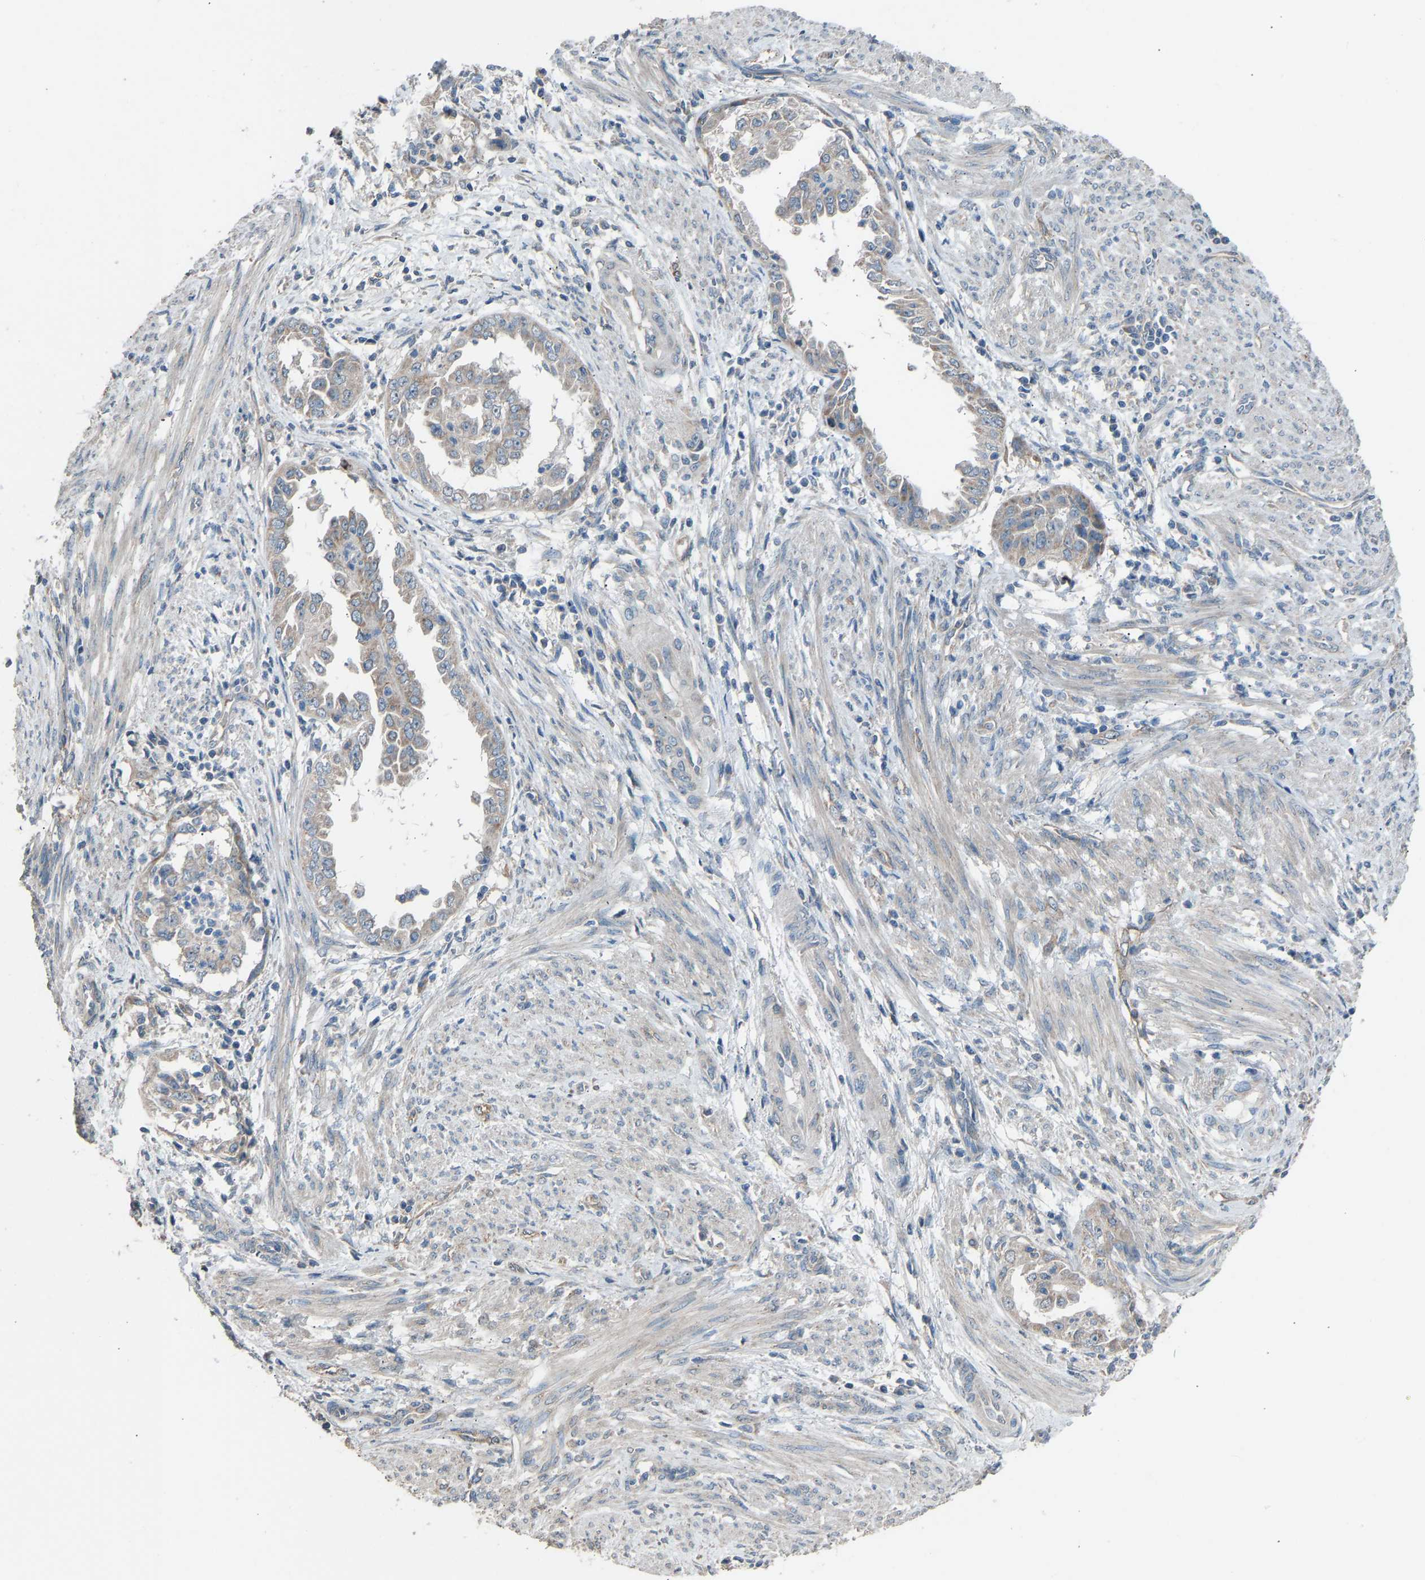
{"staining": {"intensity": "weak", "quantity": ">75%", "location": "cytoplasmic/membranous"}, "tissue": "endometrial cancer", "cell_type": "Tumor cells", "image_type": "cancer", "snomed": [{"axis": "morphology", "description": "Adenocarcinoma, NOS"}, {"axis": "topography", "description": "Endometrium"}], "caption": "An immunohistochemistry (IHC) micrograph of neoplastic tissue is shown. Protein staining in brown shows weak cytoplasmic/membranous positivity in endometrial adenocarcinoma within tumor cells.", "gene": "TGFBR3", "patient": {"sex": "female", "age": 85}}